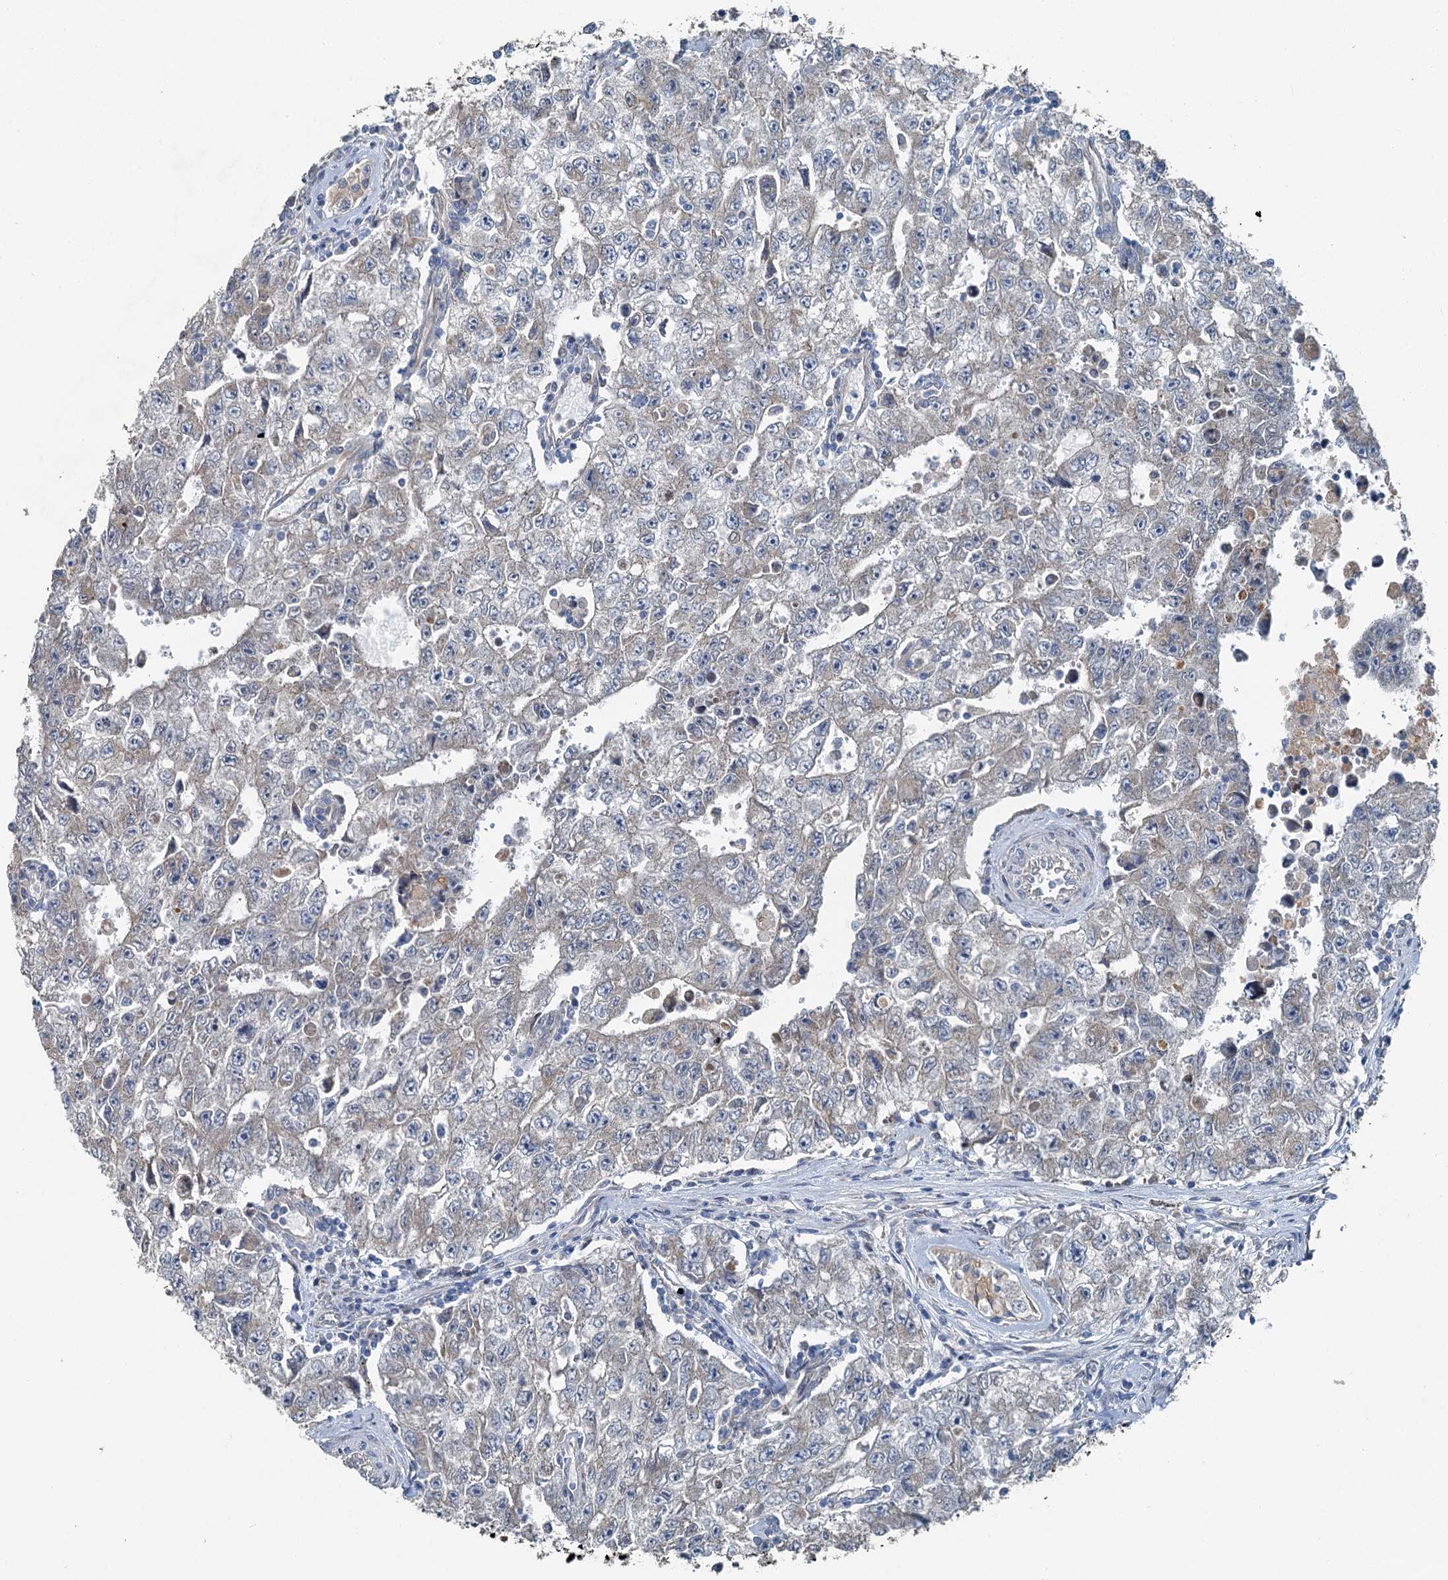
{"staining": {"intensity": "weak", "quantity": "25%-75%", "location": "cytoplasmic/membranous"}, "tissue": "testis cancer", "cell_type": "Tumor cells", "image_type": "cancer", "snomed": [{"axis": "morphology", "description": "Carcinoma, Embryonal, NOS"}, {"axis": "topography", "description": "Testis"}], "caption": "IHC staining of embryonal carcinoma (testis), which shows low levels of weak cytoplasmic/membranous staining in approximately 25%-75% of tumor cells indicating weak cytoplasmic/membranous protein staining. The staining was performed using DAB (brown) for protein detection and nuclei were counterstained in hematoxylin (blue).", "gene": "C6orf120", "patient": {"sex": "male", "age": 17}}